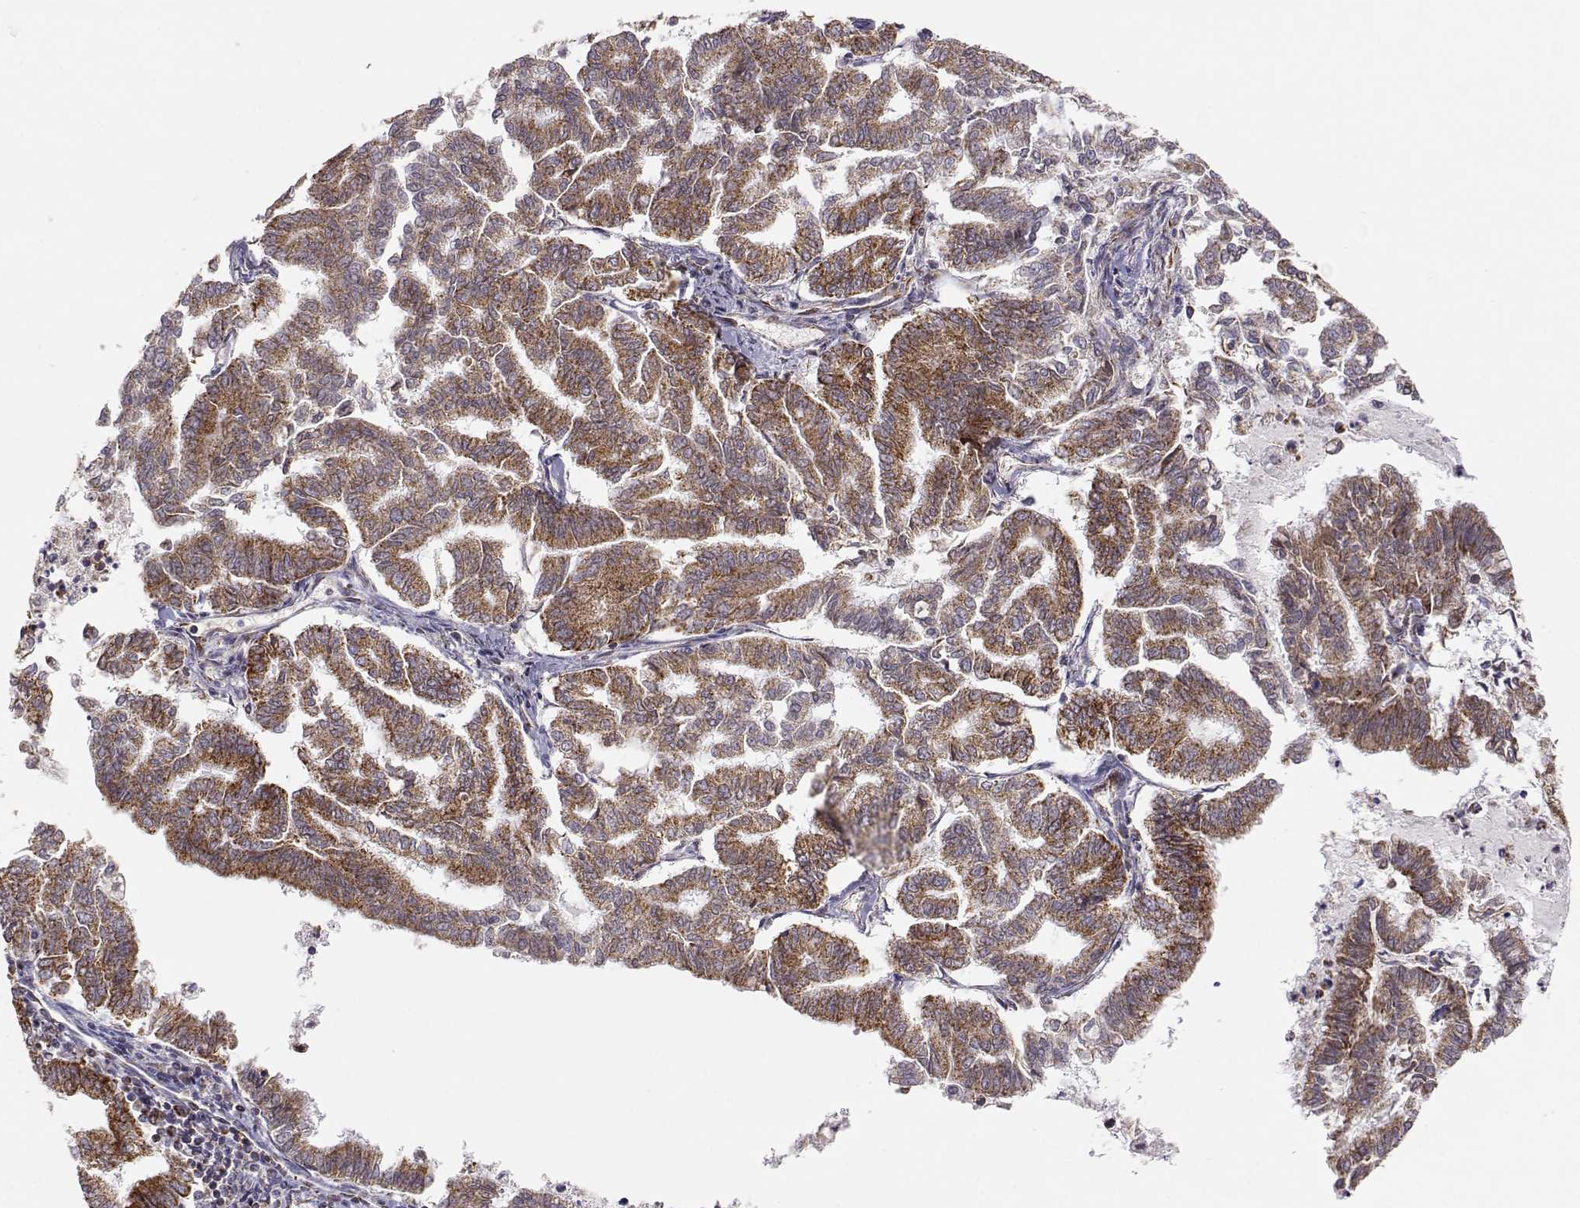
{"staining": {"intensity": "strong", "quantity": ">75%", "location": "cytoplasmic/membranous"}, "tissue": "endometrial cancer", "cell_type": "Tumor cells", "image_type": "cancer", "snomed": [{"axis": "morphology", "description": "Adenocarcinoma, NOS"}, {"axis": "topography", "description": "Endometrium"}], "caption": "The micrograph demonstrates a brown stain indicating the presence of a protein in the cytoplasmic/membranous of tumor cells in endometrial cancer. (brown staining indicates protein expression, while blue staining denotes nuclei).", "gene": "EXOG", "patient": {"sex": "female", "age": 79}}